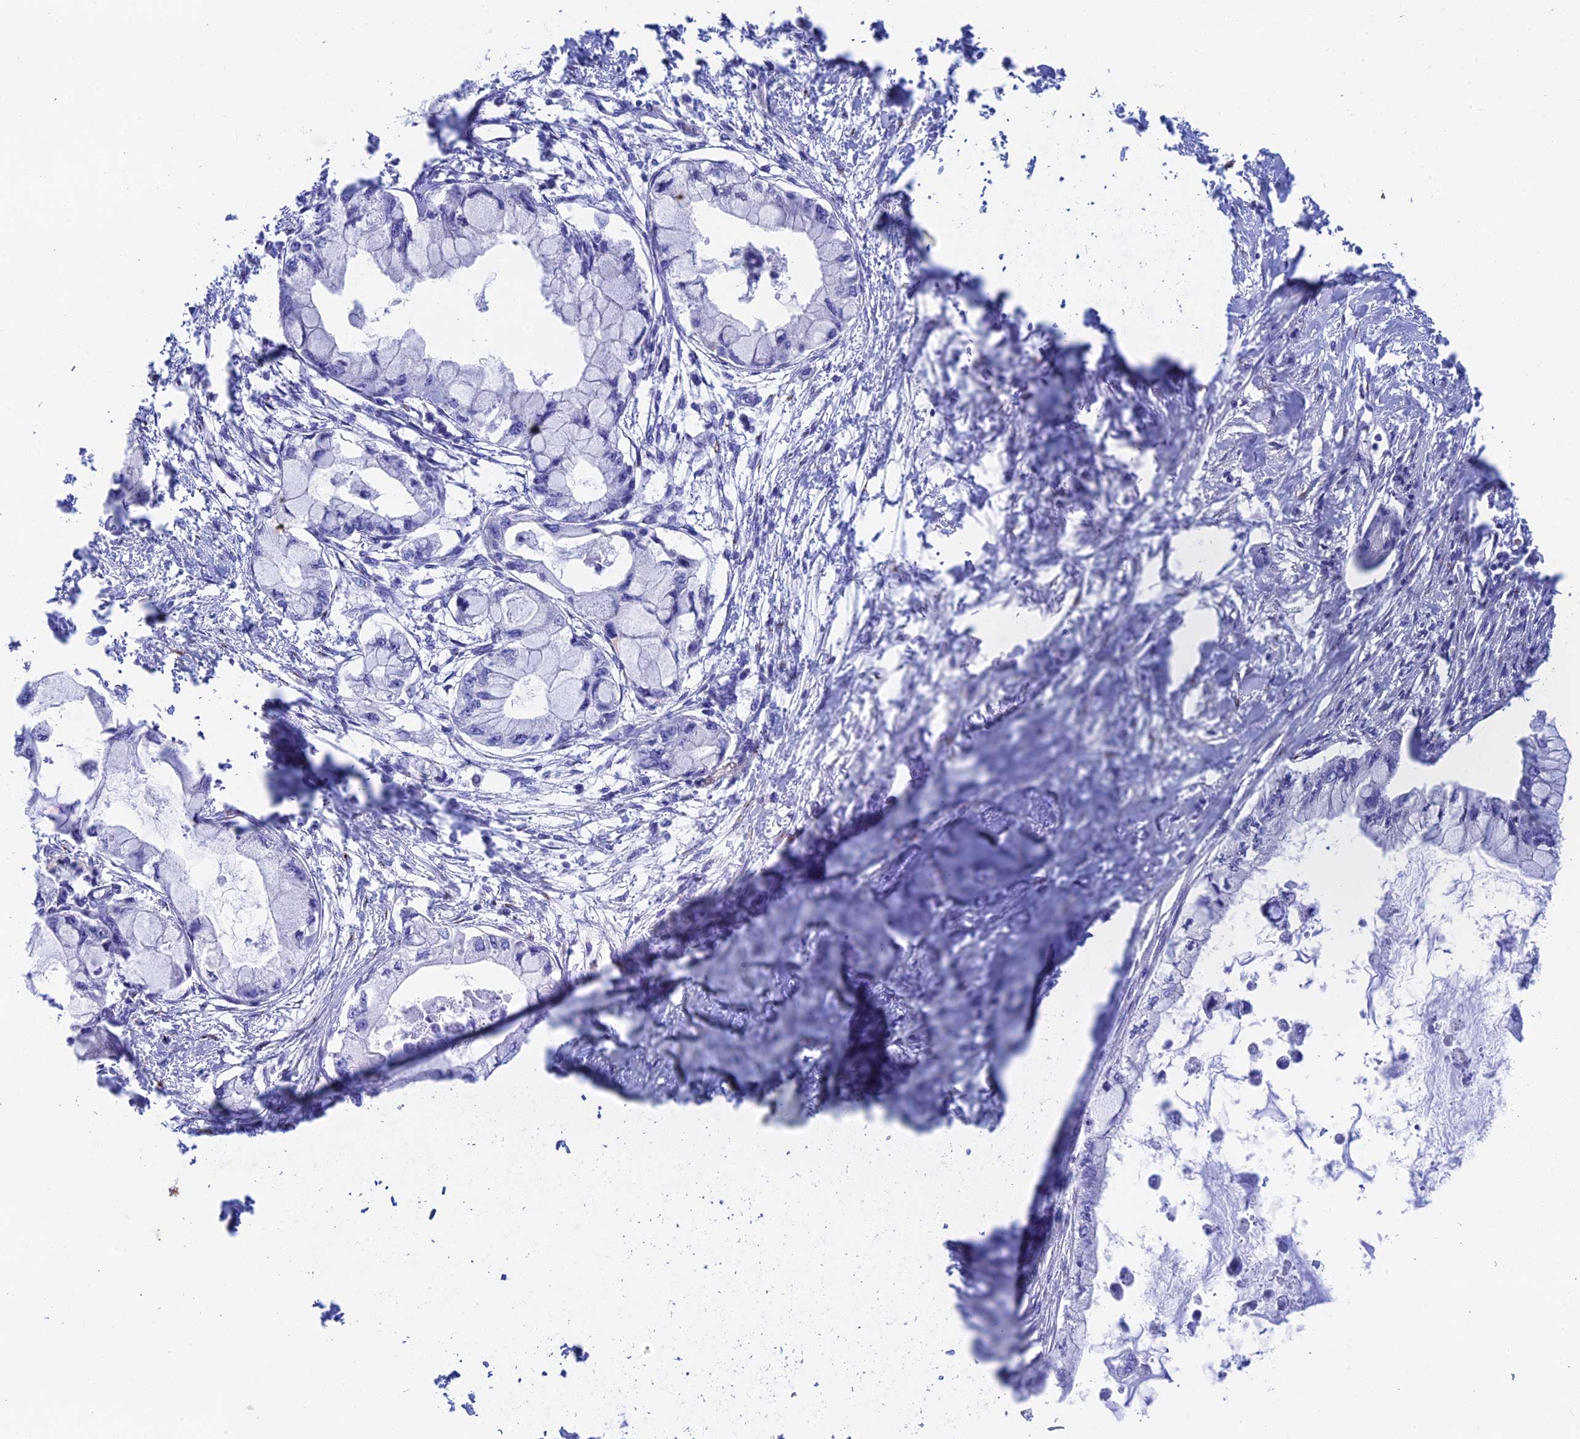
{"staining": {"intensity": "negative", "quantity": "none", "location": "none"}, "tissue": "pancreatic cancer", "cell_type": "Tumor cells", "image_type": "cancer", "snomed": [{"axis": "morphology", "description": "Adenocarcinoma, NOS"}, {"axis": "topography", "description": "Pancreas"}], "caption": "Adenocarcinoma (pancreatic) was stained to show a protein in brown. There is no significant staining in tumor cells.", "gene": "ERICH4", "patient": {"sex": "male", "age": 48}}